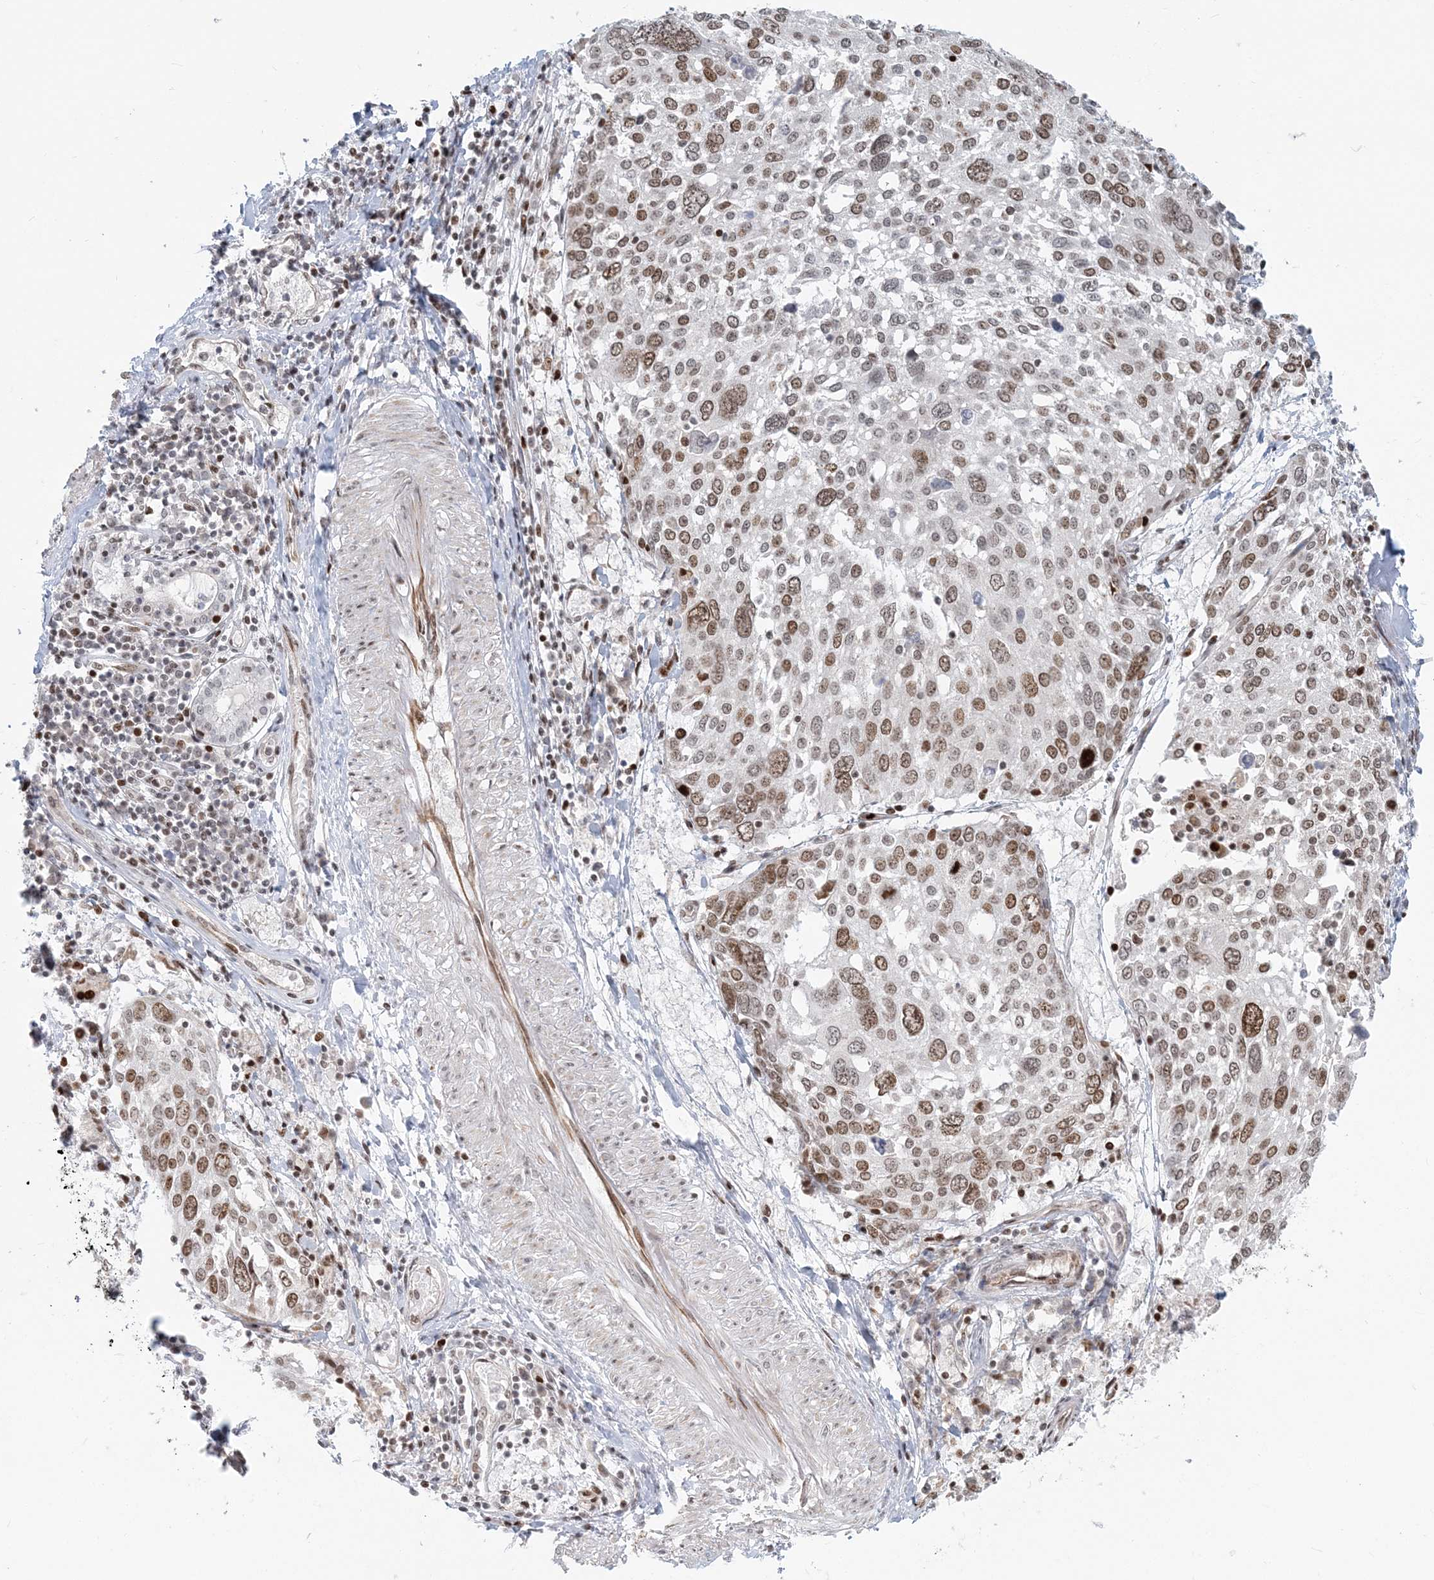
{"staining": {"intensity": "moderate", "quantity": ">75%", "location": "nuclear"}, "tissue": "lung cancer", "cell_type": "Tumor cells", "image_type": "cancer", "snomed": [{"axis": "morphology", "description": "Squamous cell carcinoma, NOS"}, {"axis": "topography", "description": "Lung"}], "caption": "Immunohistochemical staining of lung squamous cell carcinoma demonstrates medium levels of moderate nuclear protein staining in about >75% of tumor cells. Using DAB (brown) and hematoxylin (blue) stains, captured at high magnification using brightfield microscopy.", "gene": "BAZ1B", "patient": {"sex": "male", "age": 65}}